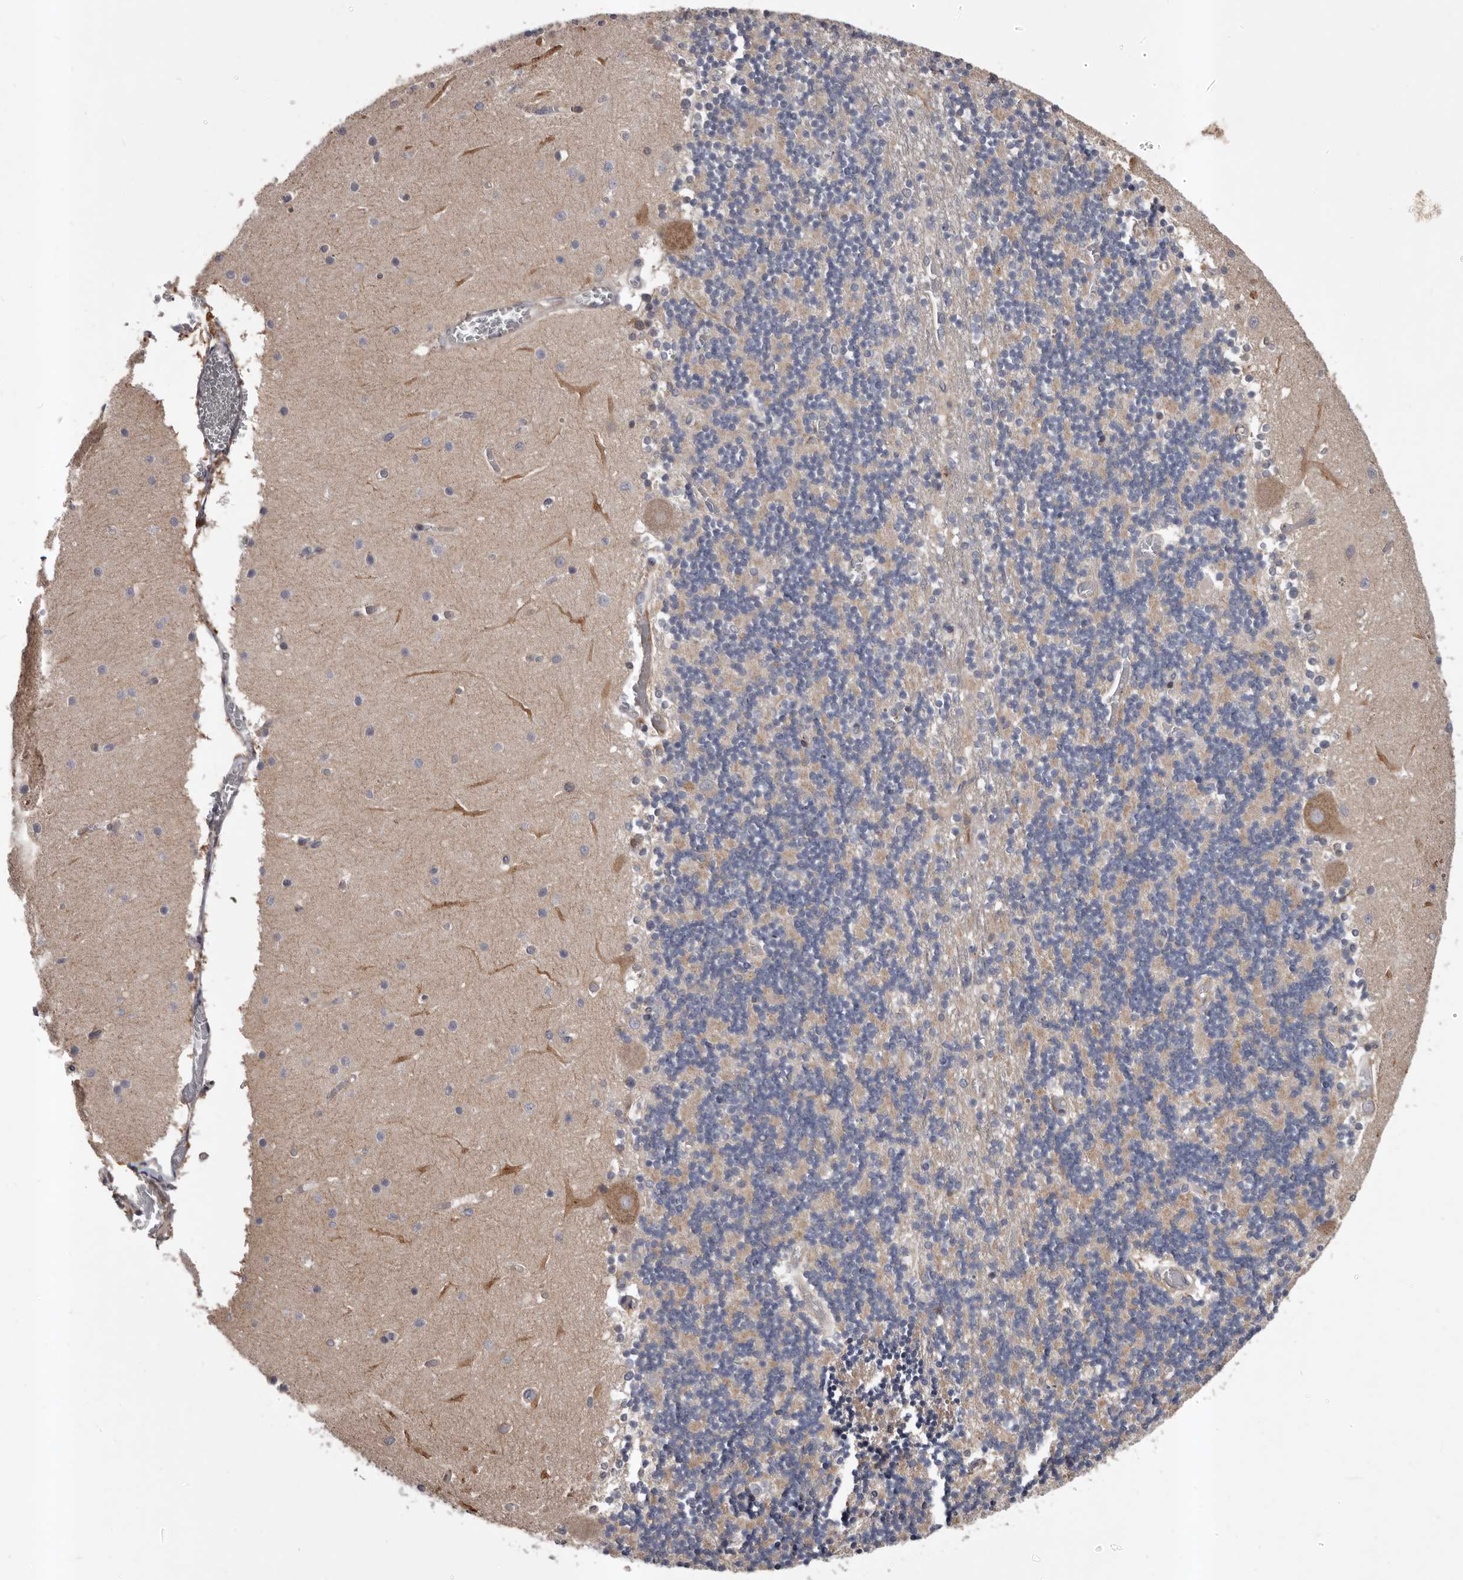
{"staining": {"intensity": "negative", "quantity": "none", "location": "none"}, "tissue": "cerebellum", "cell_type": "Cells in granular layer", "image_type": "normal", "snomed": [{"axis": "morphology", "description": "Normal tissue, NOS"}, {"axis": "topography", "description": "Cerebellum"}], "caption": "A high-resolution photomicrograph shows immunohistochemistry (IHC) staining of benign cerebellum, which demonstrates no significant positivity in cells in granular layer. (Brightfield microscopy of DAB (3,3'-diaminobenzidine) IHC at high magnification).", "gene": "PRKD1", "patient": {"sex": "female", "age": 28}}